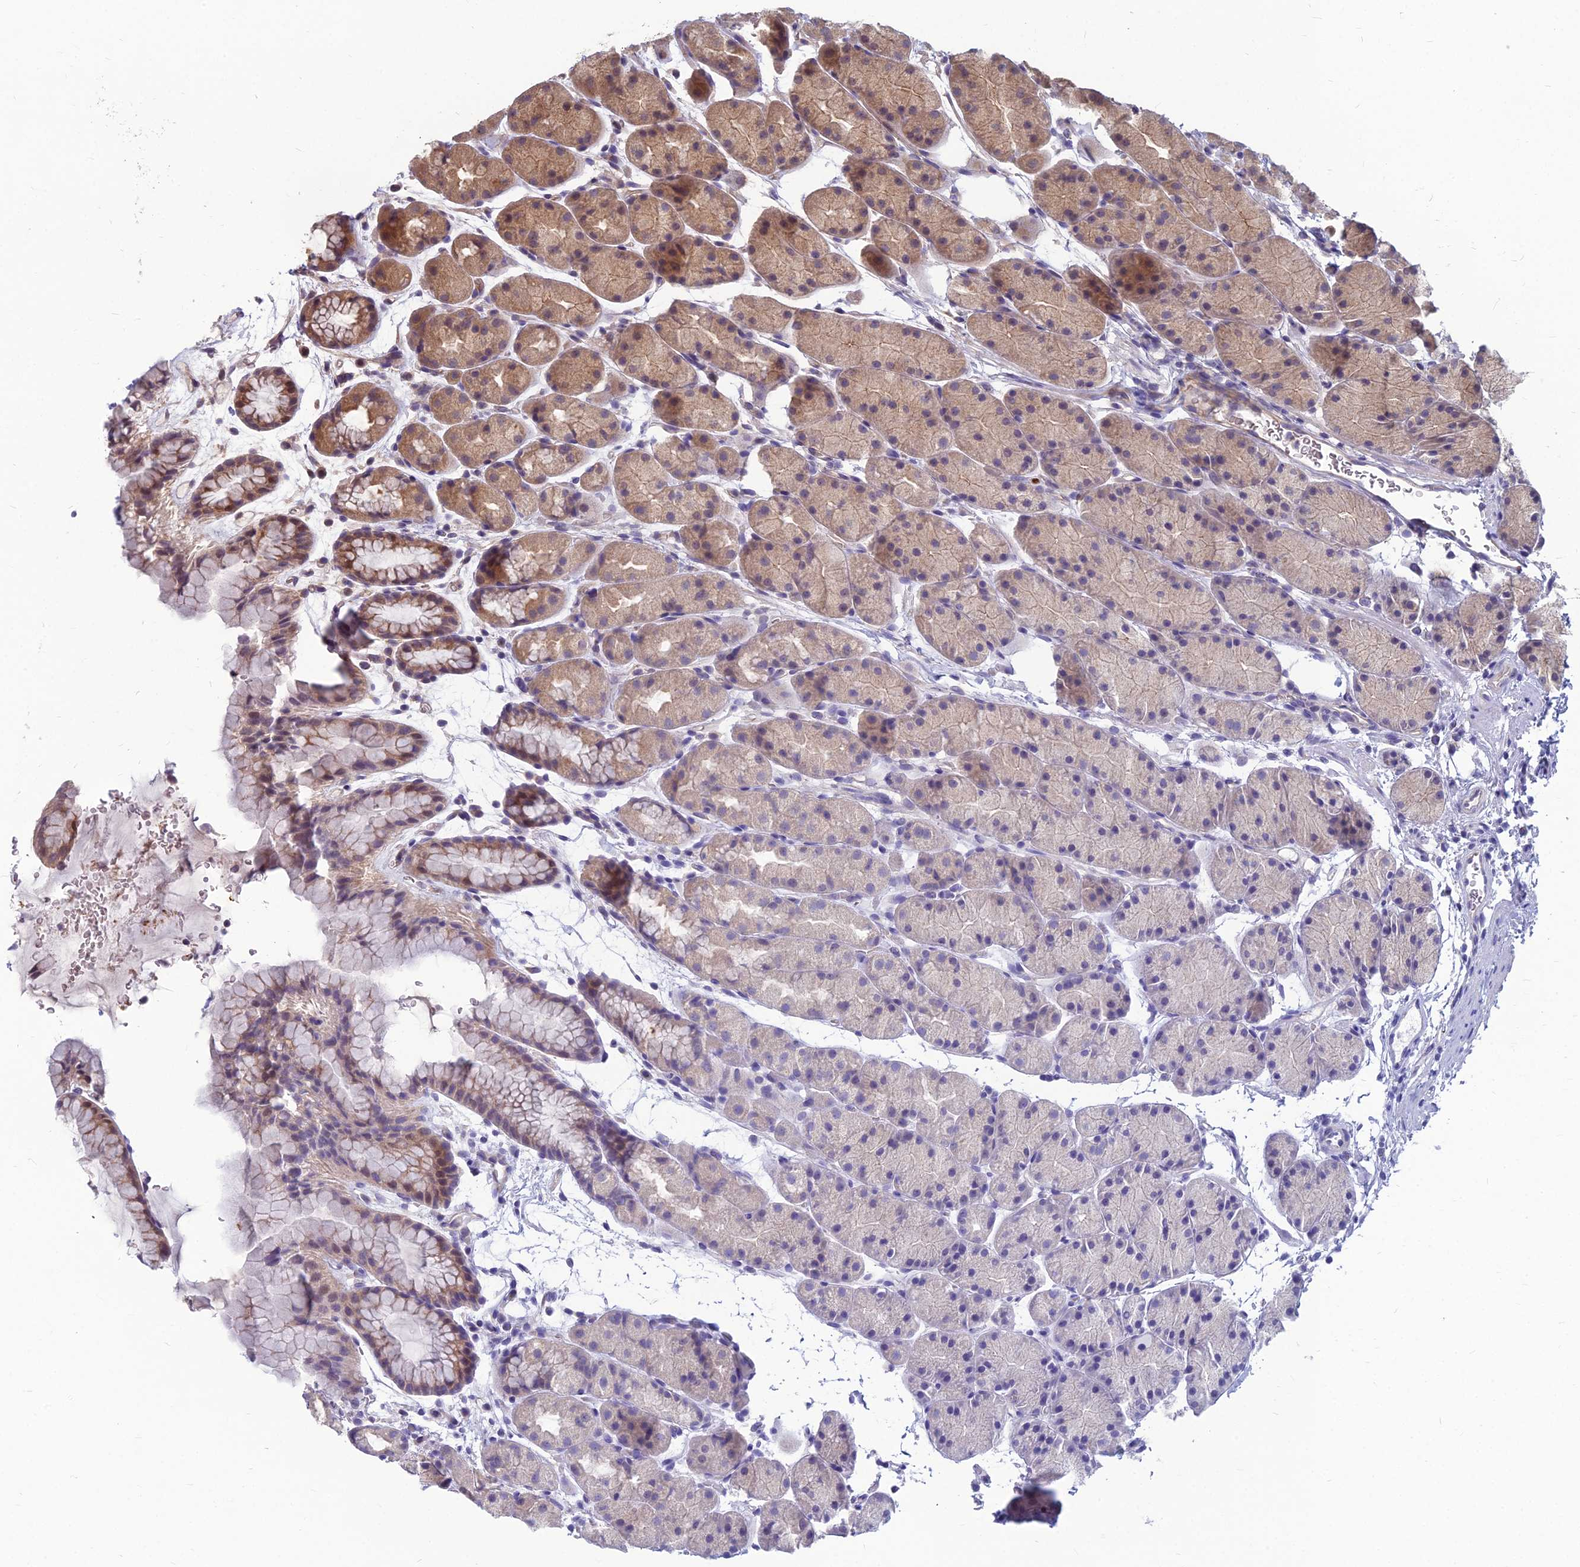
{"staining": {"intensity": "moderate", "quantity": "25%-75%", "location": "cytoplasmic/membranous"}, "tissue": "stomach", "cell_type": "Glandular cells", "image_type": "normal", "snomed": [{"axis": "morphology", "description": "Normal tissue, NOS"}, {"axis": "topography", "description": "Stomach, upper"}, {"axis": "topography", "description": "Stomach"}], "caption": "Immunohistochemical staining of benign stomach displays medium levels of moderate cytoplasmic/membranous expression in approximately 25%-75% of glandular cells.", "gene": "MFSD8", "patient": {"sex": "male", "age": 47}}